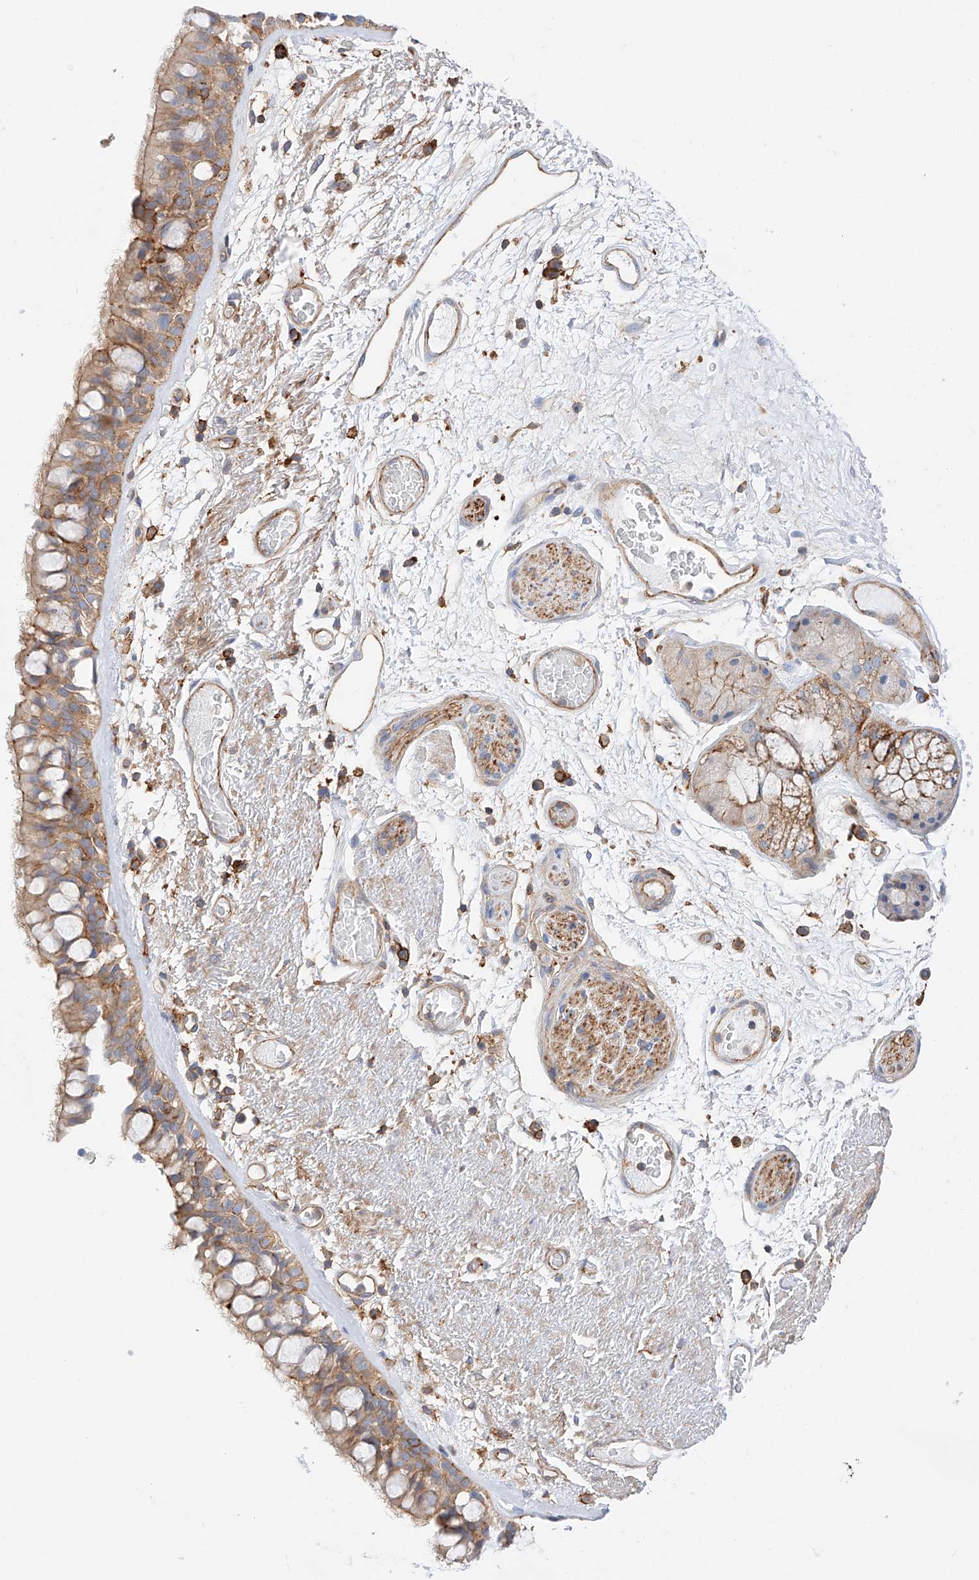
{"staining": {"intensity": "moderate", "quantity": "25%-75%", "location": "cytoplasmic/membranous"}, "tissue": "bronchus", "cell_type": "Respiratory epithelial cells", "image_type": "normal", "snomed": [{"axis": "morphology", "description": "Normal tissue, NOS"}, {"axis": "morphology", "description": "Squamous cell carcinoma, NOS"}, {"axis": "topography", "description": "Lymph node"}, {"axis": "topography", "description": "Bronchus"}, {"axis": "topography", "description": "Lung"}], "caption": "DAB immunohistochemical staining of normal human bronchus demonstrates moderate cytoplasmic/membranous protein expression in approximately 25%-75% of respiratory epithelial cells.", "gene": "ENSG00000259132", "patient": {"sex": "male", "age": 66}}